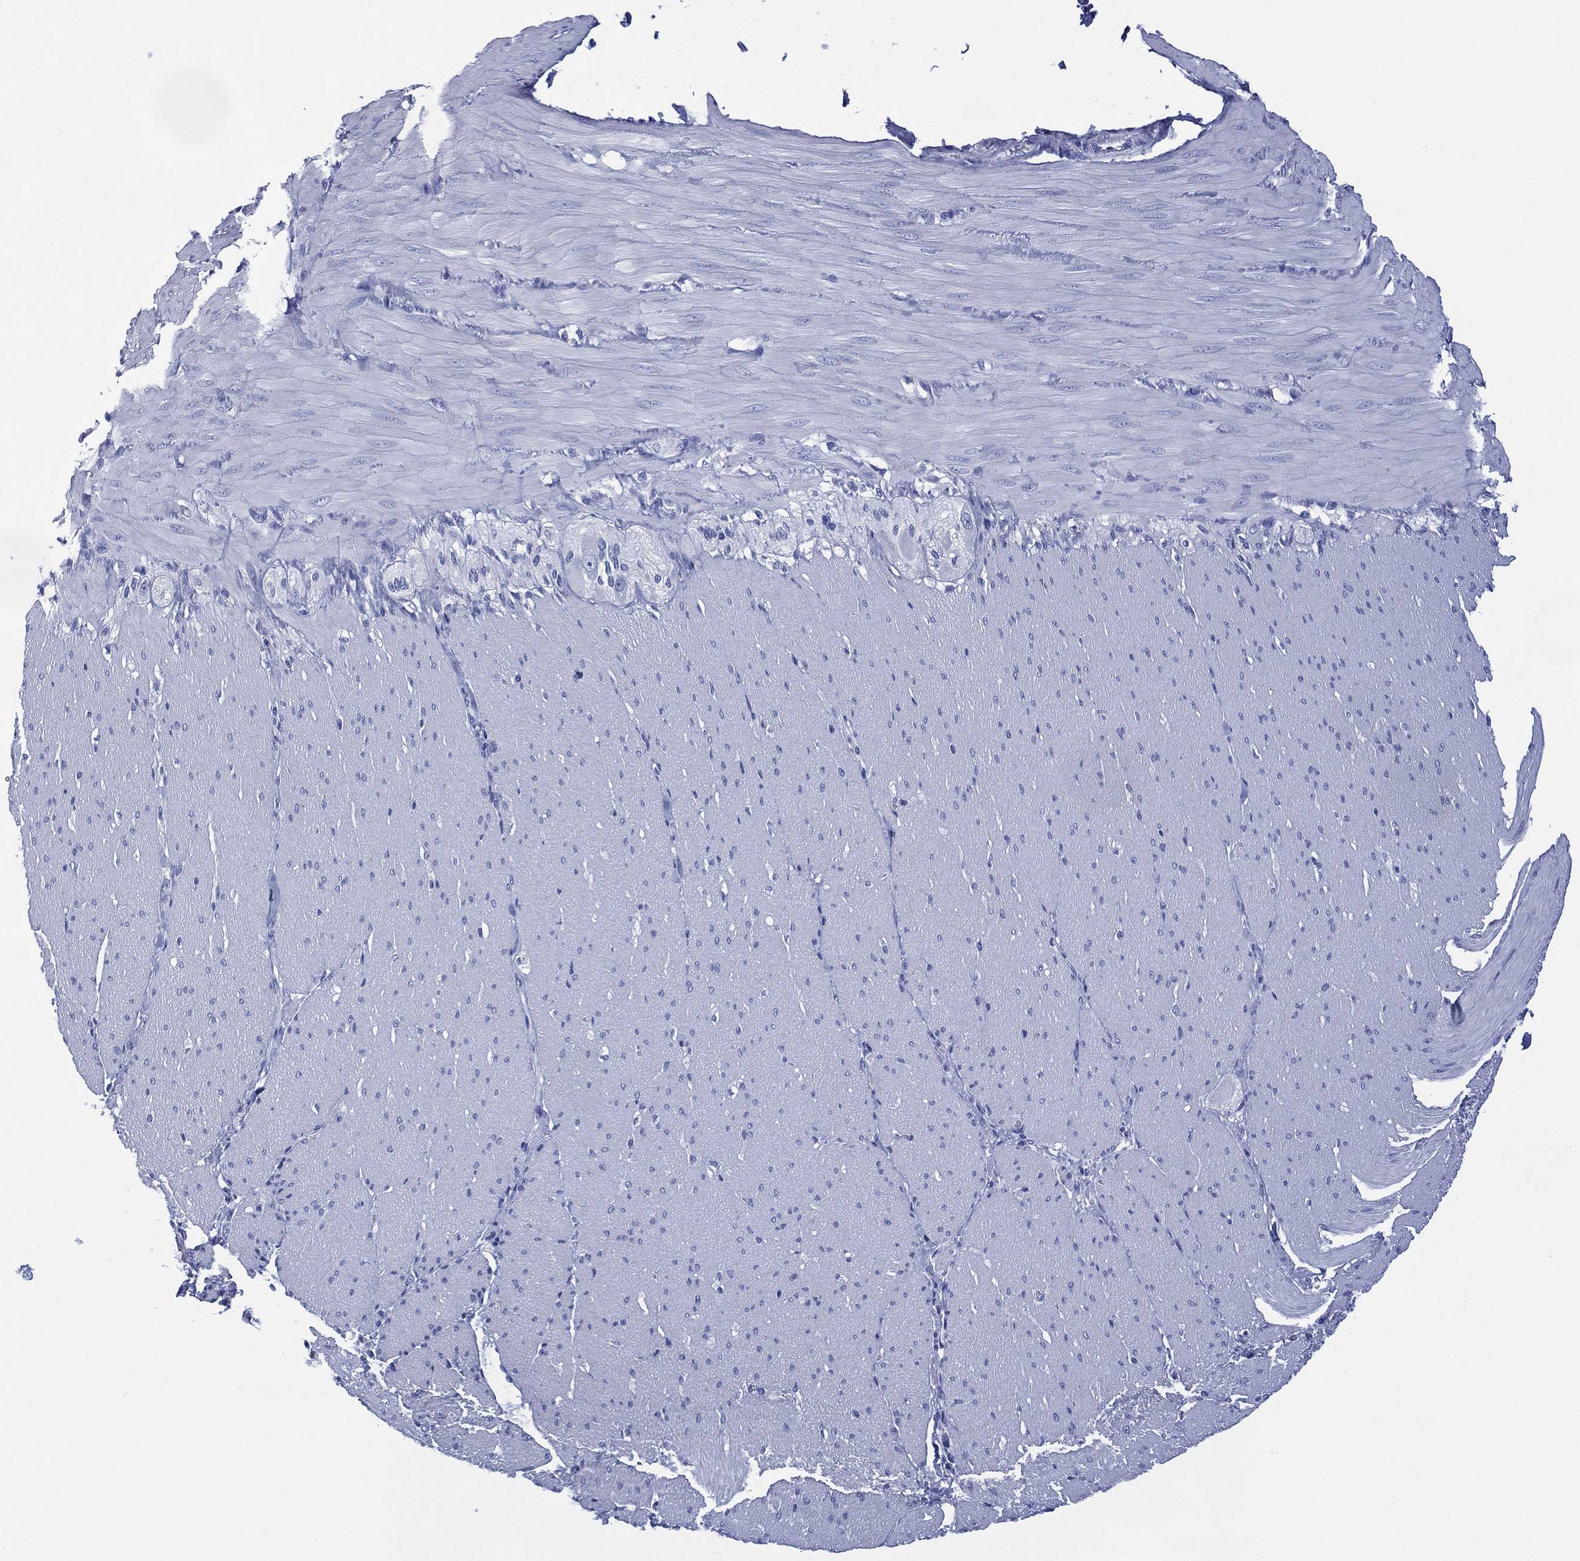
{"staining": {"intensity": "negative", "quantity": "none", "location": "none"}, "tissue": "adipose tissue", "cell_type": "Adipocytes", "image_type": "normal", "snomed": [{"axis": "morphology", "description": "Normal tissue, NOS"}, {"axis": "topography", "description": "Smooth muscle"}, {"axis": "topography", "description": "Duodenum"}, {"axis": "topography", "description": "Peripheral nerve tissue"}], "caption": "A high-resolution photomicrograph shows immunohistochemistry staining of unremarkable adipose tissue, which demonstrates no significant positivity in adipocytes.", "gene": "SIGLECL1", "patient": {"sex": "female", "age": 61}}